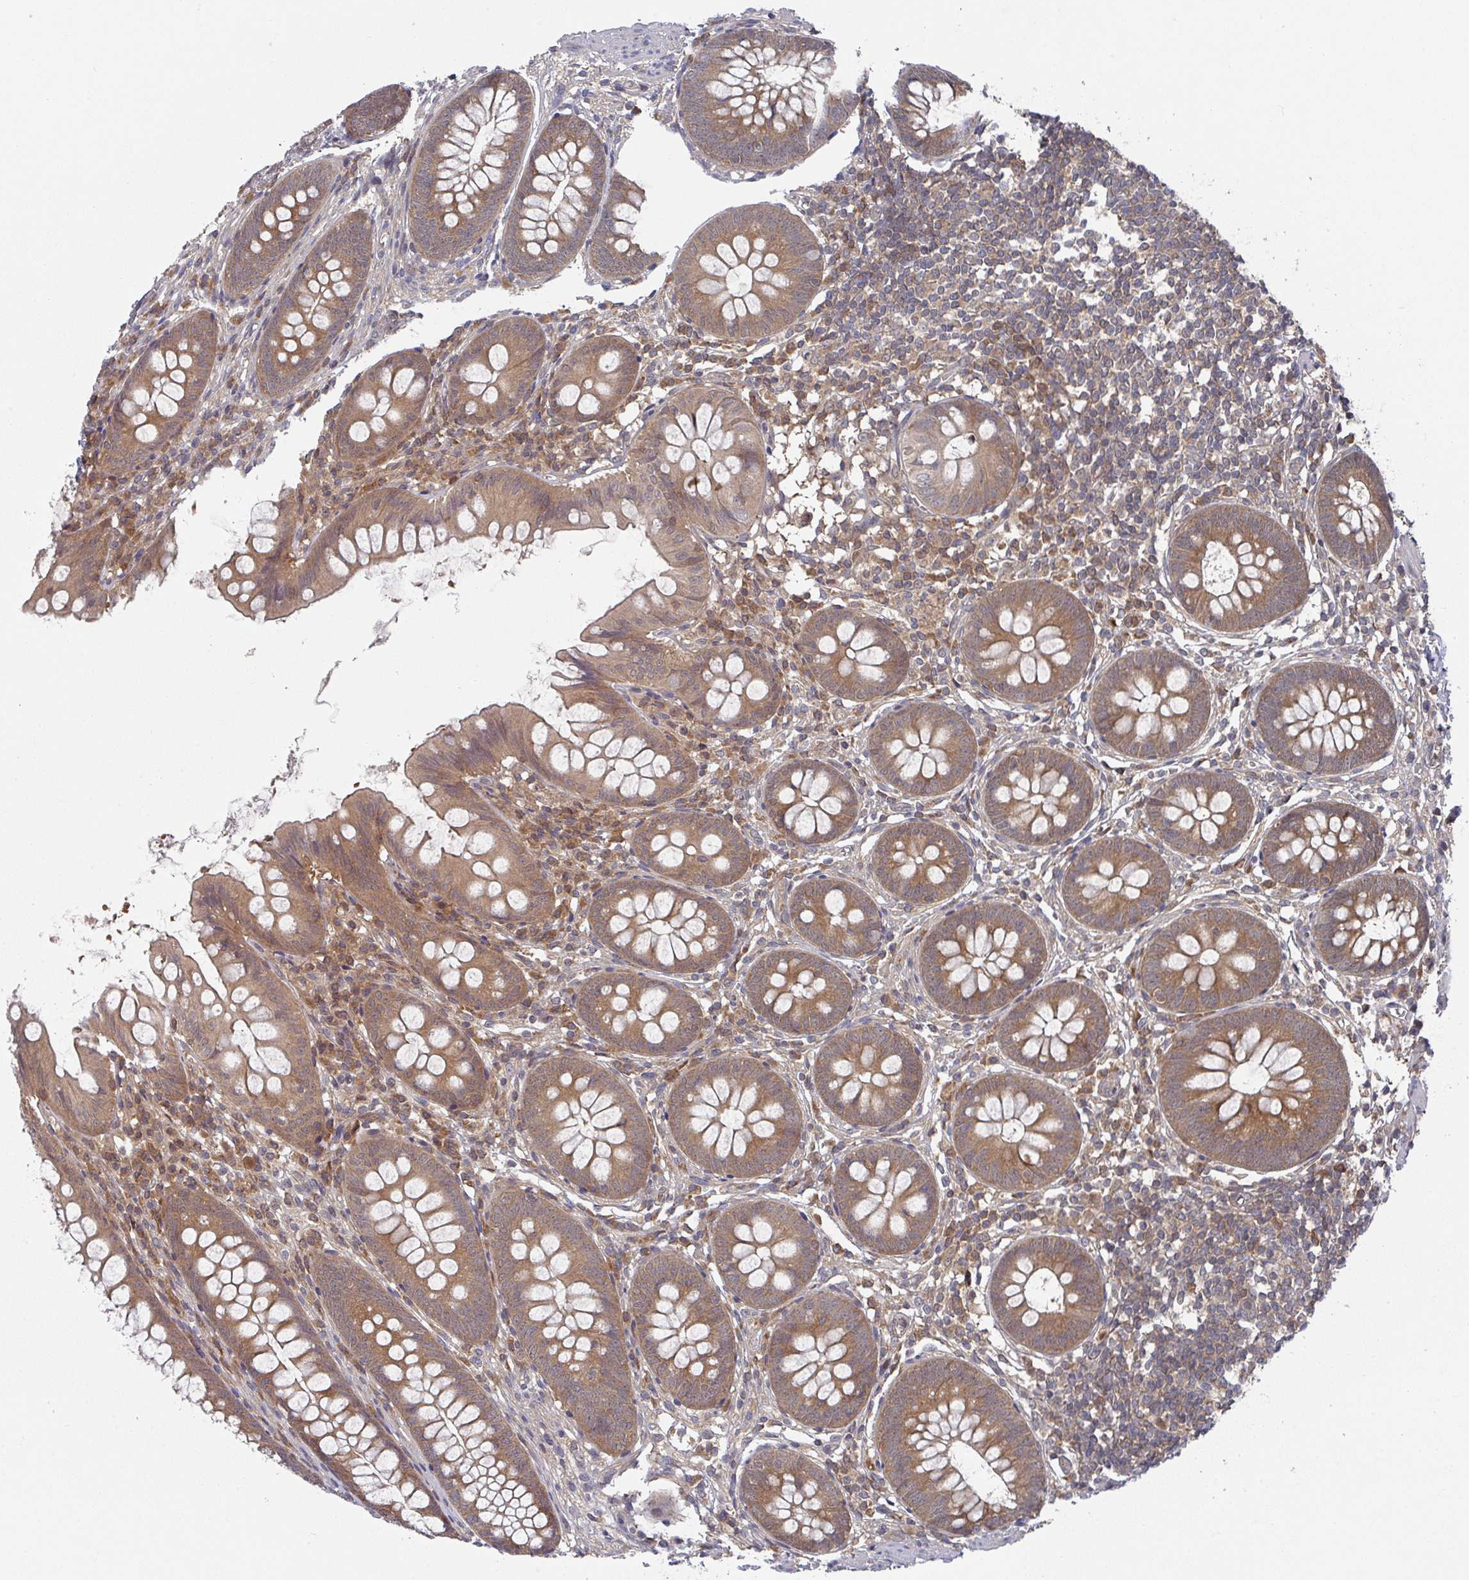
{"staining": {"intensity": "moderate", "quantity": ">75%", "location": "cytoplasmic/membranous,nuclear"}, "tissue": "appendix", "cell_type": "Glandular cells", "image_type": "normal", "snomed": [{"axis": "morphology", "description": "Normal tissue, NOS"}, {"axis": "topography", "description": "Appendix"}], "caption": "An image showing moderate cytoplasmic/membranous,nuclear staining in about >75% of glandular cells in unremarkable appendix, as visualized by brown immunohistochemical staining.", "gene": "GOLGA7B", "patient": {"sex": "female", "age": 51}}